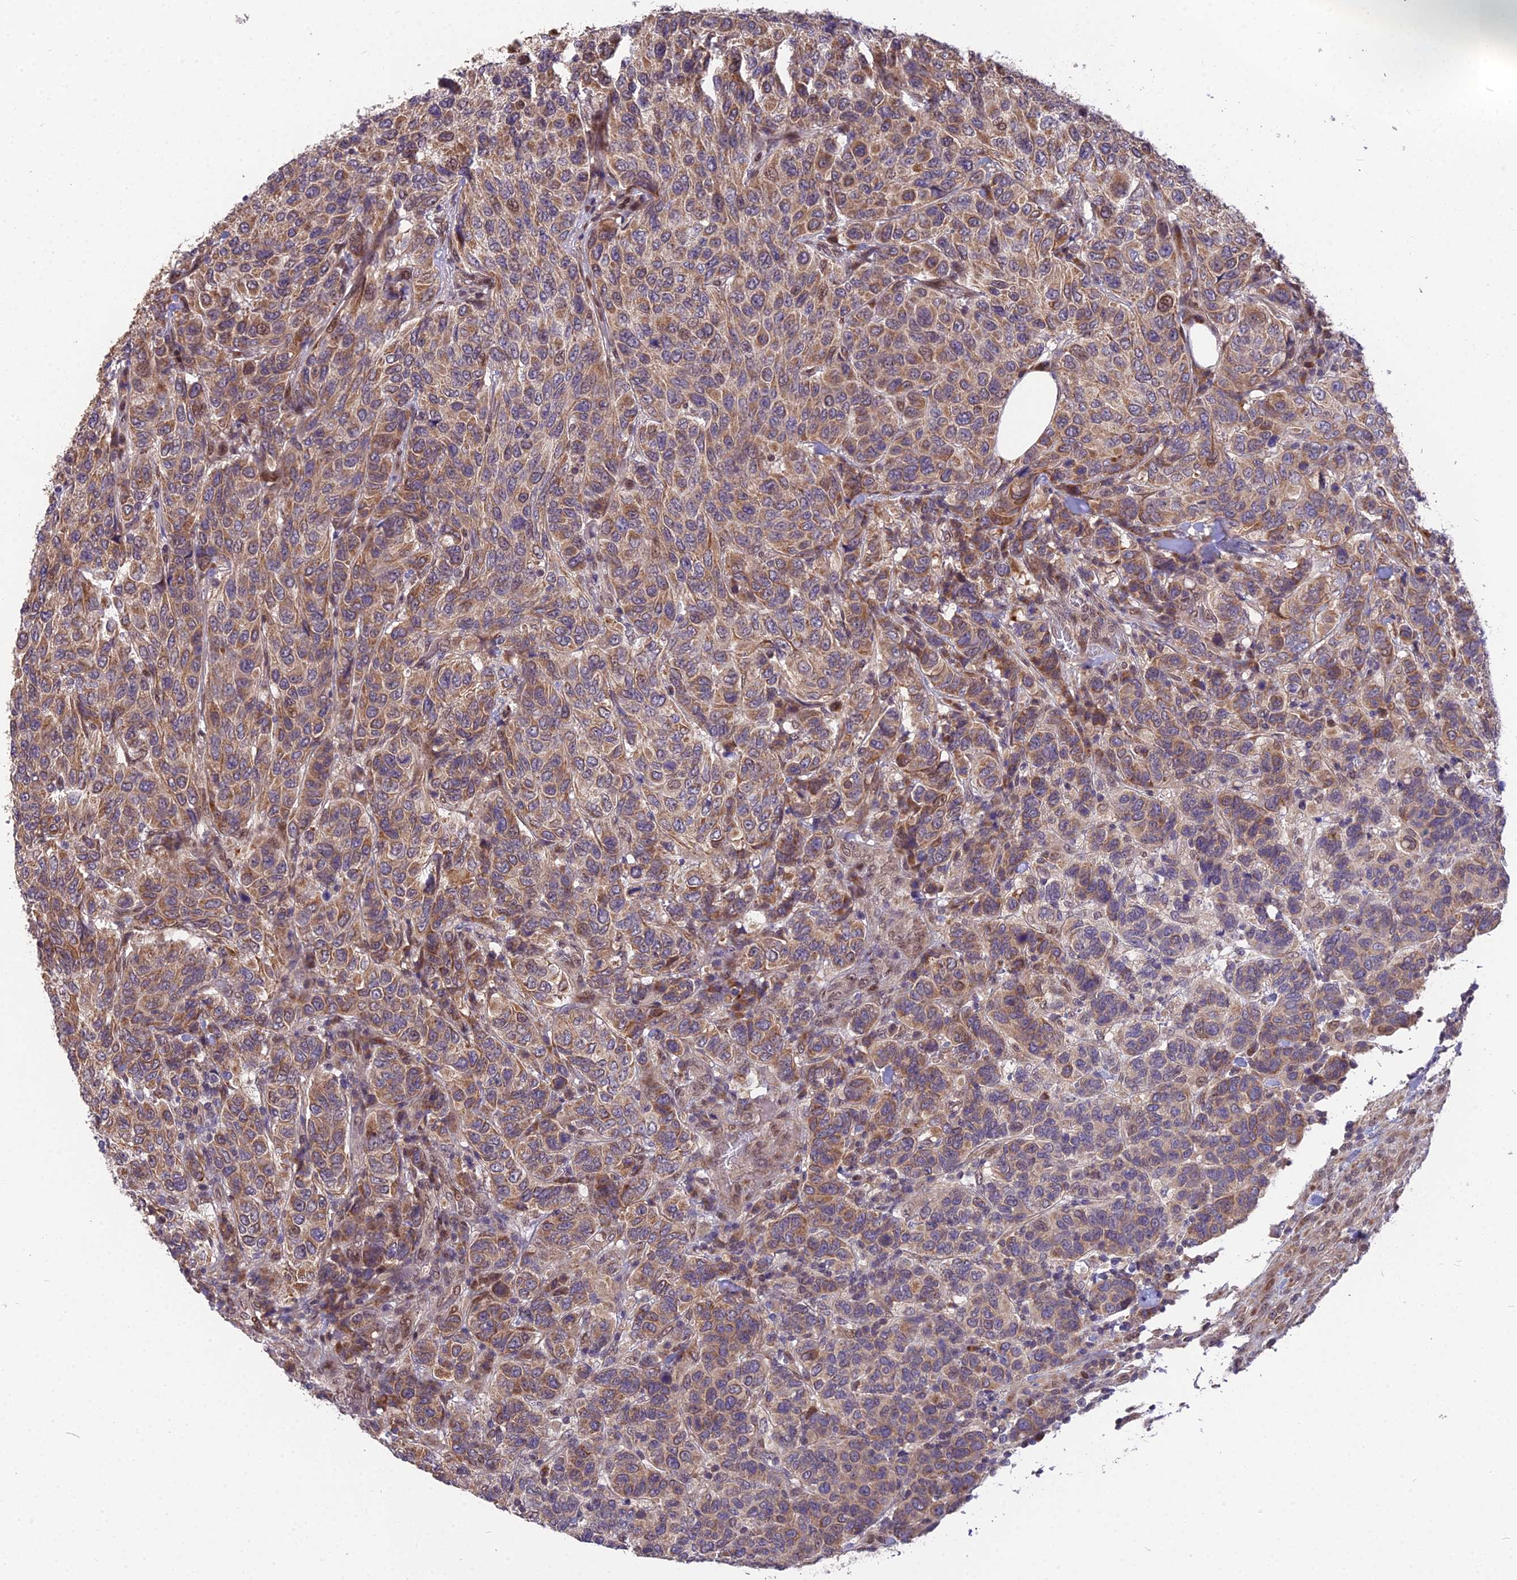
{"staining": {"intensity": "moderate", "quantity": ">75%", "location": "cytoplasmic/membranous,nuclear"}, "tissue": "breast cancer", "cell_type": "Tumor cells", "image_type": "cancer", "snomed": [{"axis": "morphology", "description": "Duct carcinoma"}, {"axis": "topography", "description": "Breast"}], "caption": "This photomicrograph displays immunohistochemistry staining of human breast cancer, with medium moderate cytoplasmic/membranous and nuclear positivity in approximately >75% of tumor cells.", "gene": "CYP2R1", "patient": {"sex": "female", "age": 55}}